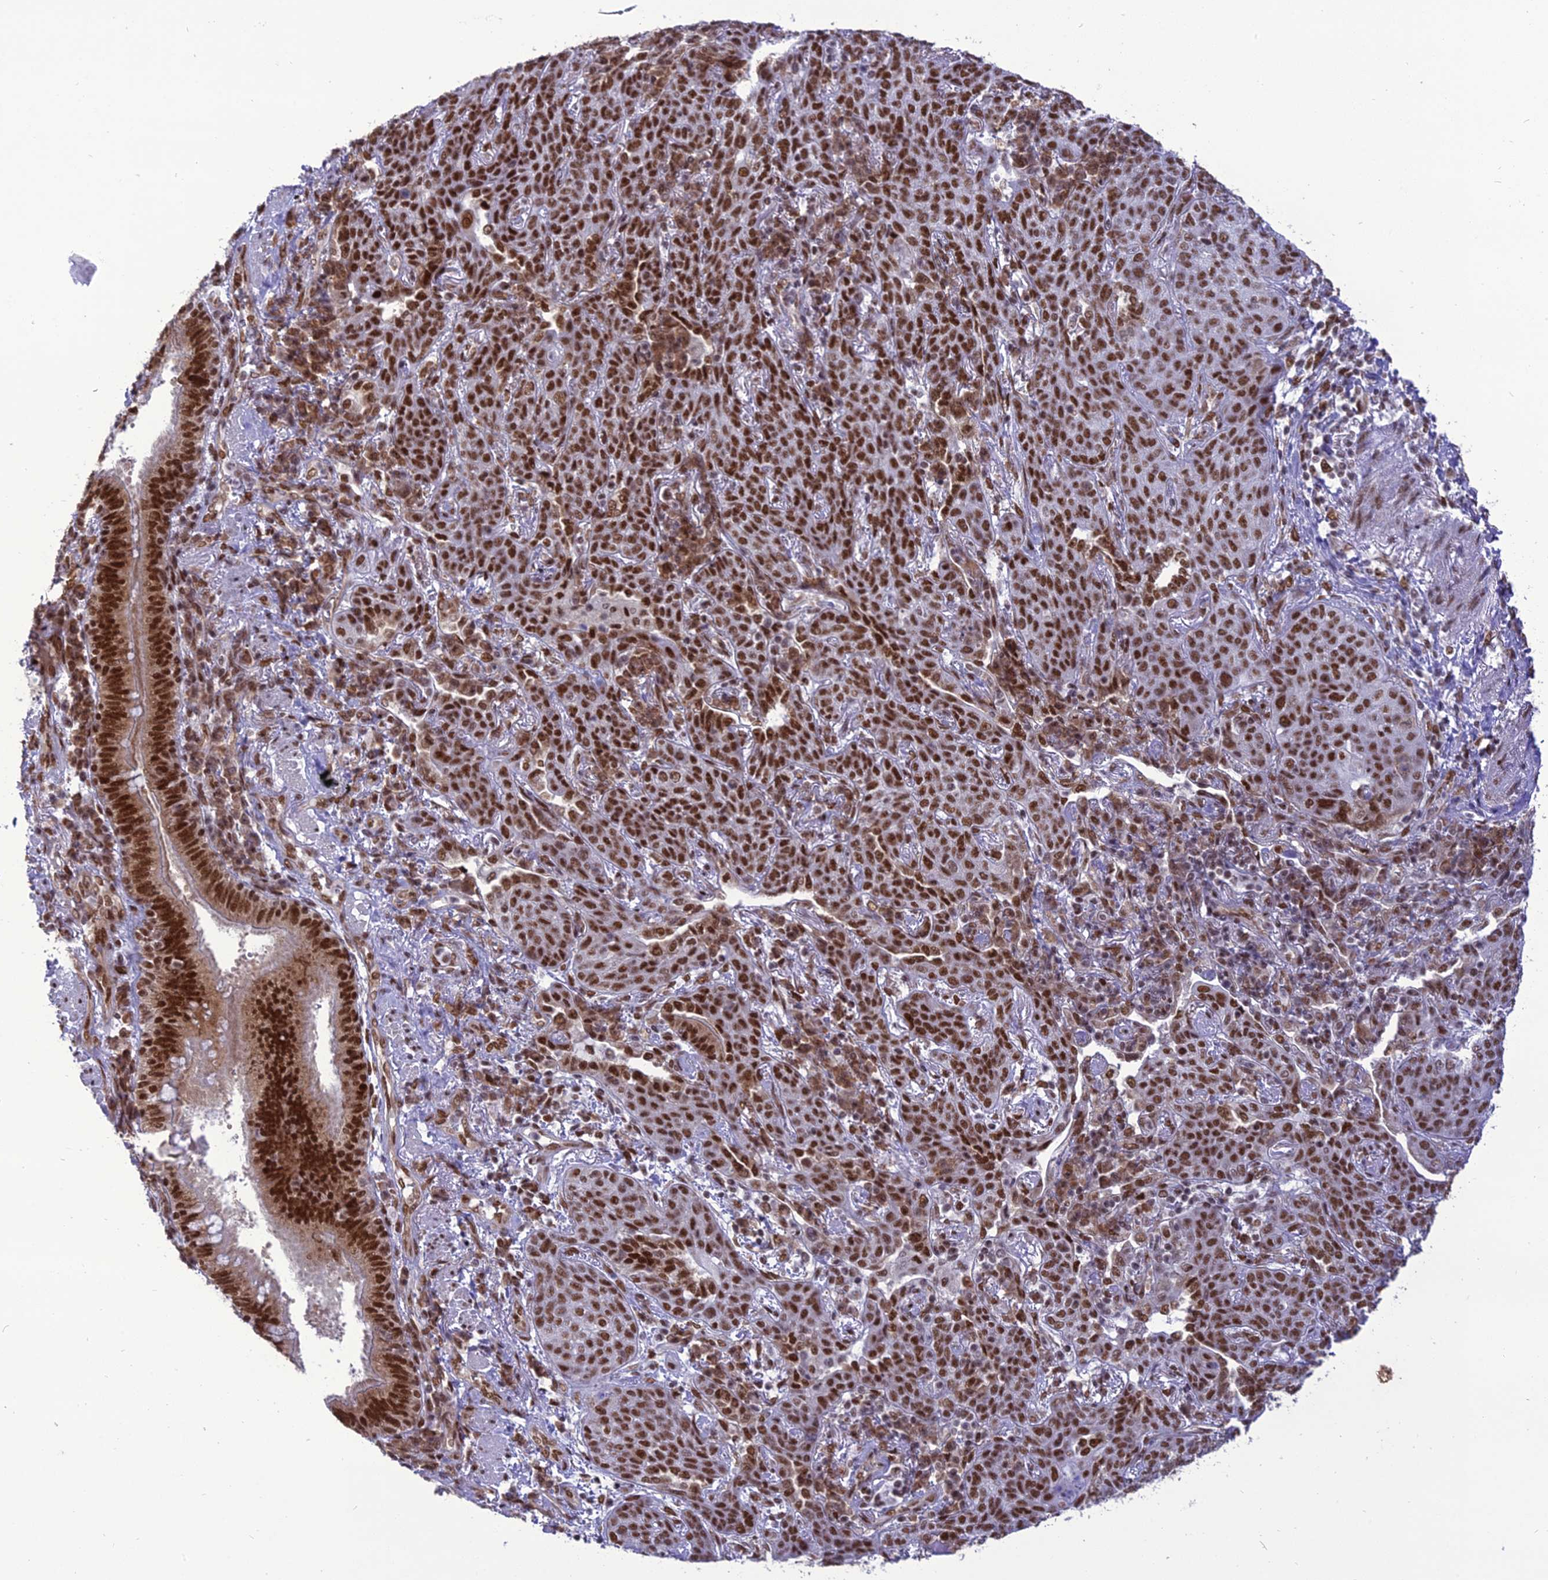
{"staining": {"intensity": "strong", "quantity": ">75%", "location": "nuclear"}, "tissue": "lung cancer", "cell_type": "Tumor cells", "image_type": "cancer", "snomed": [{"axis": "morphology", "description": "Squamous cell carcinoma, NOS"}, {"axis": "topography", "description": "Lung"}], "caption": "Brown immunohistochemical staining in human lung squamous cell carcinoma reveals strong nuclear expression in about >75% of tumor cells. Using DAB (3,3'-diaminobenzidine) (brown) and hematoxylin (blue) stains, captured at high magnification using brightfield microscopy.", "gene": "DDX1", "patient": {"sex": "female", "age": 70}}